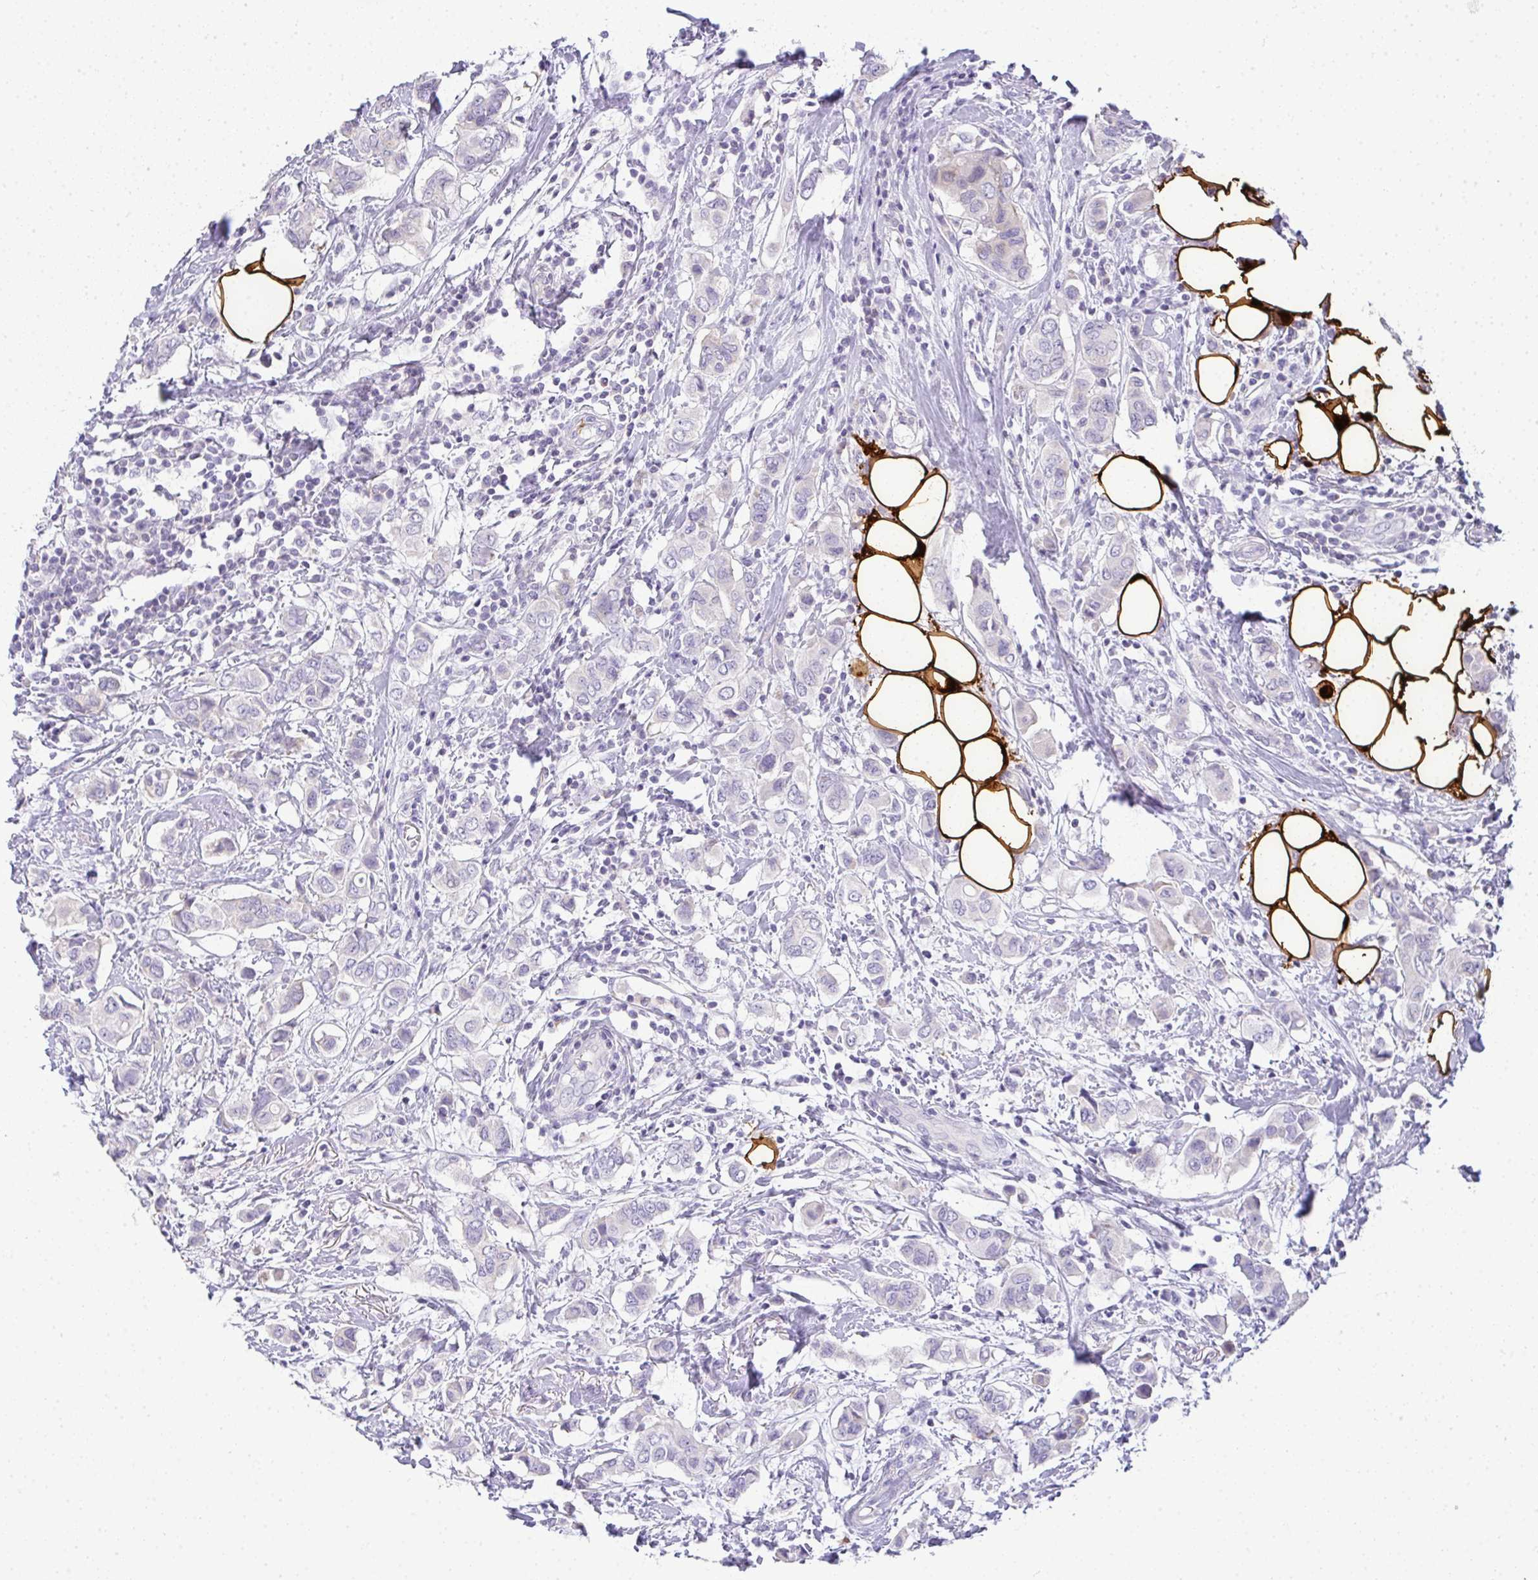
{"staining": {"intensity": "negative", "quantity": "none", "location": "none"}, "tissue": "breast cancer", "cell_type": "Tumor cells", "image_type": "cancer", "snomed": [{"axis": "morphology", "description": "Lobular carcinoma"}, {"axis": "topography", "description": "Breast"}], "caption": "Tumor cells show no significant positivity in breast lobular carcinoma.", "gene": "LIPE", "patient": {"sex": "female", "age": 51}}